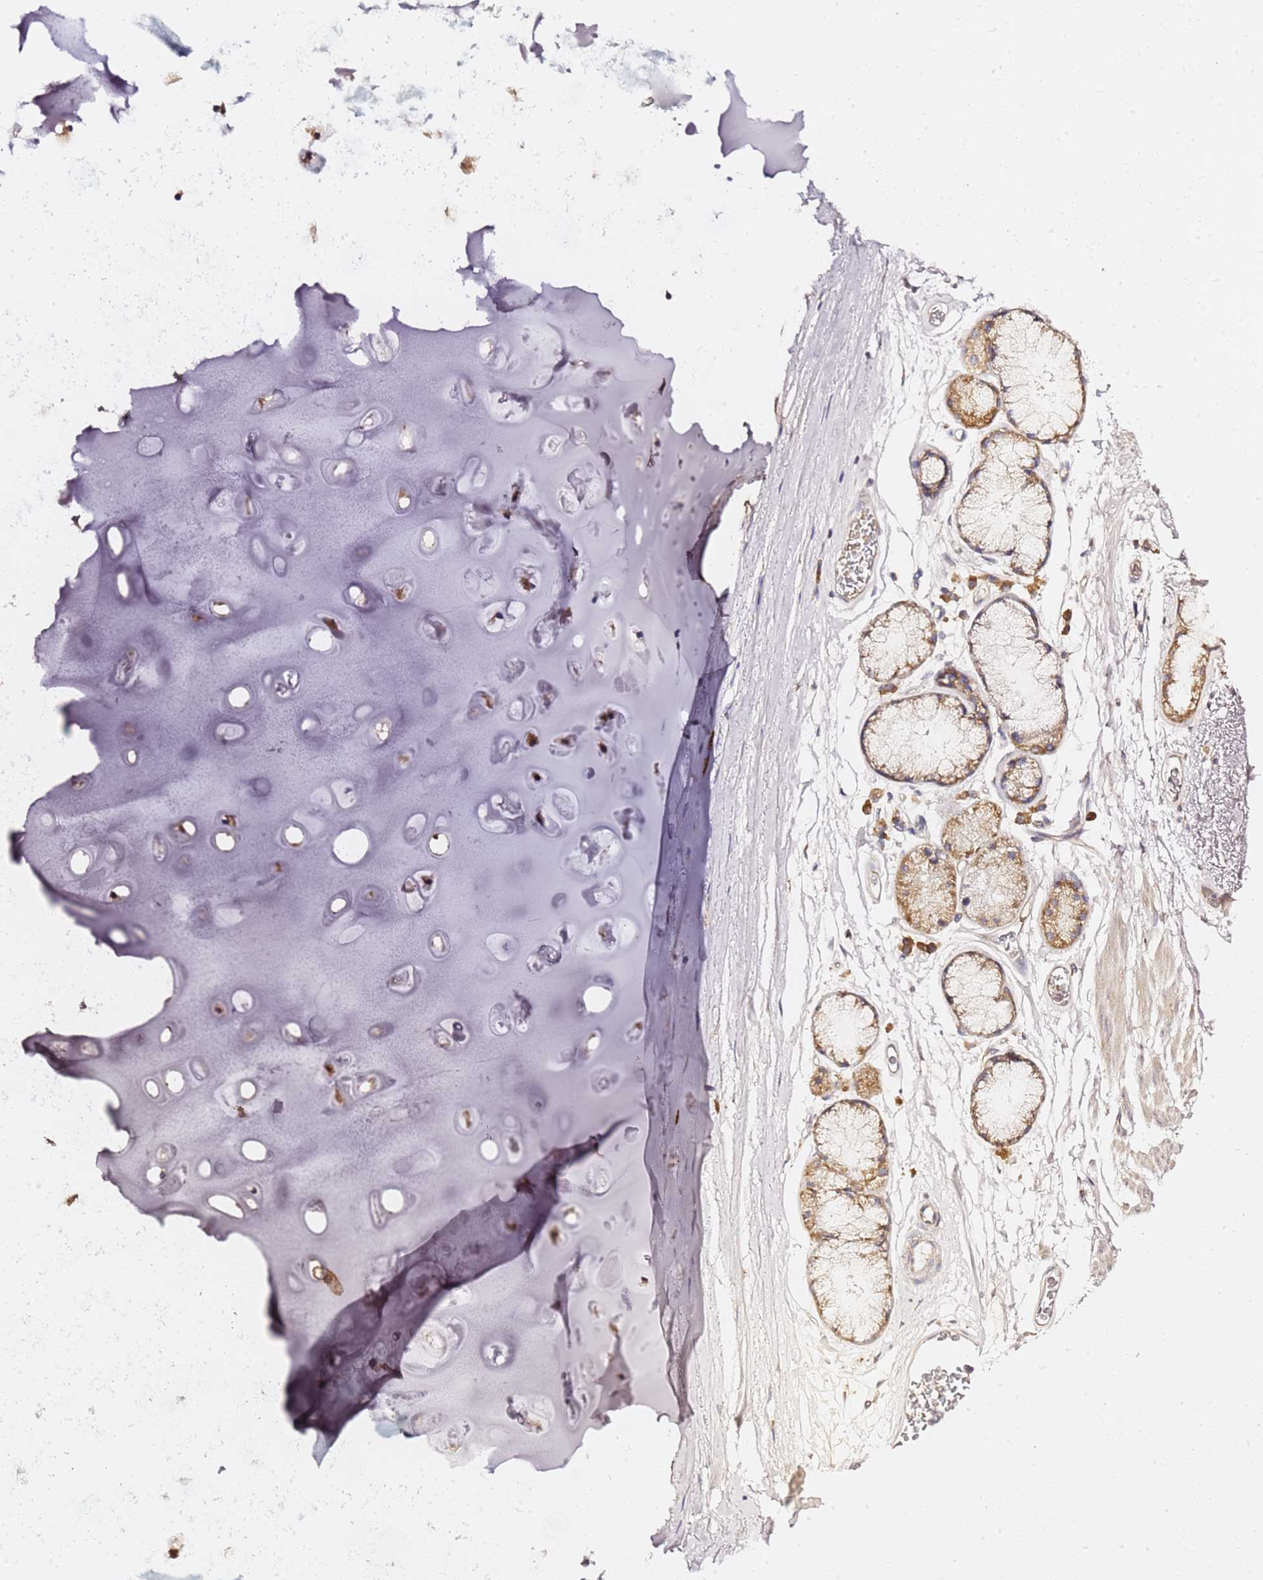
{"staining": {"intensity": "moderate", "quantity": "25%-75%", "location": "cytoplasmic/membranous"}, "tissue": "soft tissue", "cell_type": "Chondrocytes", "image_type": "normal", "snomed": [{"axis": "morphology", "description": "Normal tissue, NOS"}, {"axis": "topography", "description": "Cartilage tissue"}], "caption": "Immunohistochemistry (IHC) micrograph of normal soft tissue: soft tissue stained using IHC demonstrates medium levels of moderate protein expression localized specifically in the cytoplasmic/membranous of chondrocytes, appearing as a cytoplasmic/membranous brown color.", "gene": "C19orf12", "patient": {"sex": "male", "age": 73}}